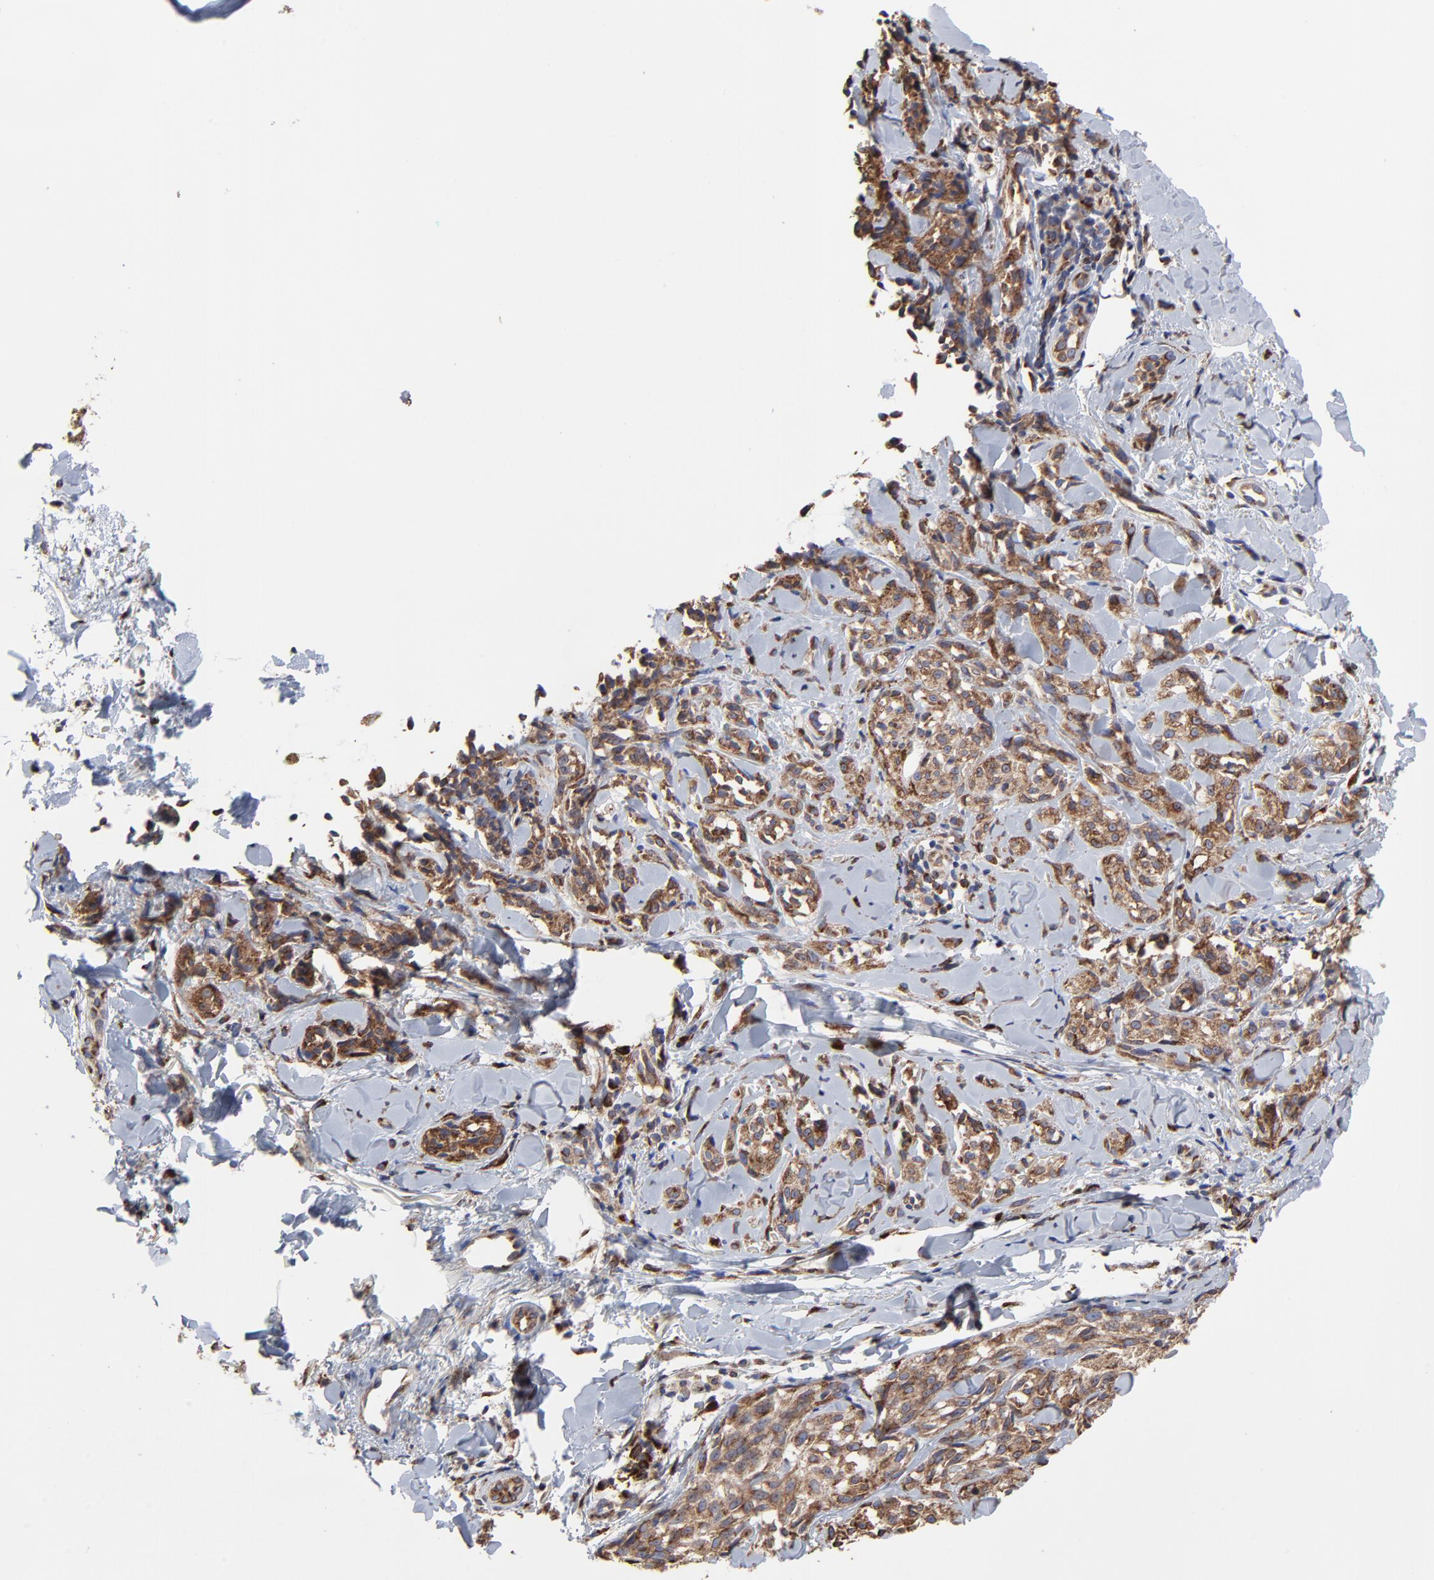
{"staining": {"intensity": "moderate", "quantity": ">75%", "location": "cytoplasmic/membranous"}, "tissue": "melanoma", "cell_type": "Tumor cells", "image_type": "cancer", "snomed": [{"axis": "morphology", "description": "Malignant melanoma, Metastatic site"}, {"axis": "topography", "description": "Skin"}], "caption": "Immunohistochemical staining of human malignant melanoma (metastatic site) exhibits moderate cytoplasmic/membranous protein expression in about >75% of tumor cells.", "gene": "LMAN1", "patient": {"sex": "female", "age": 66}}